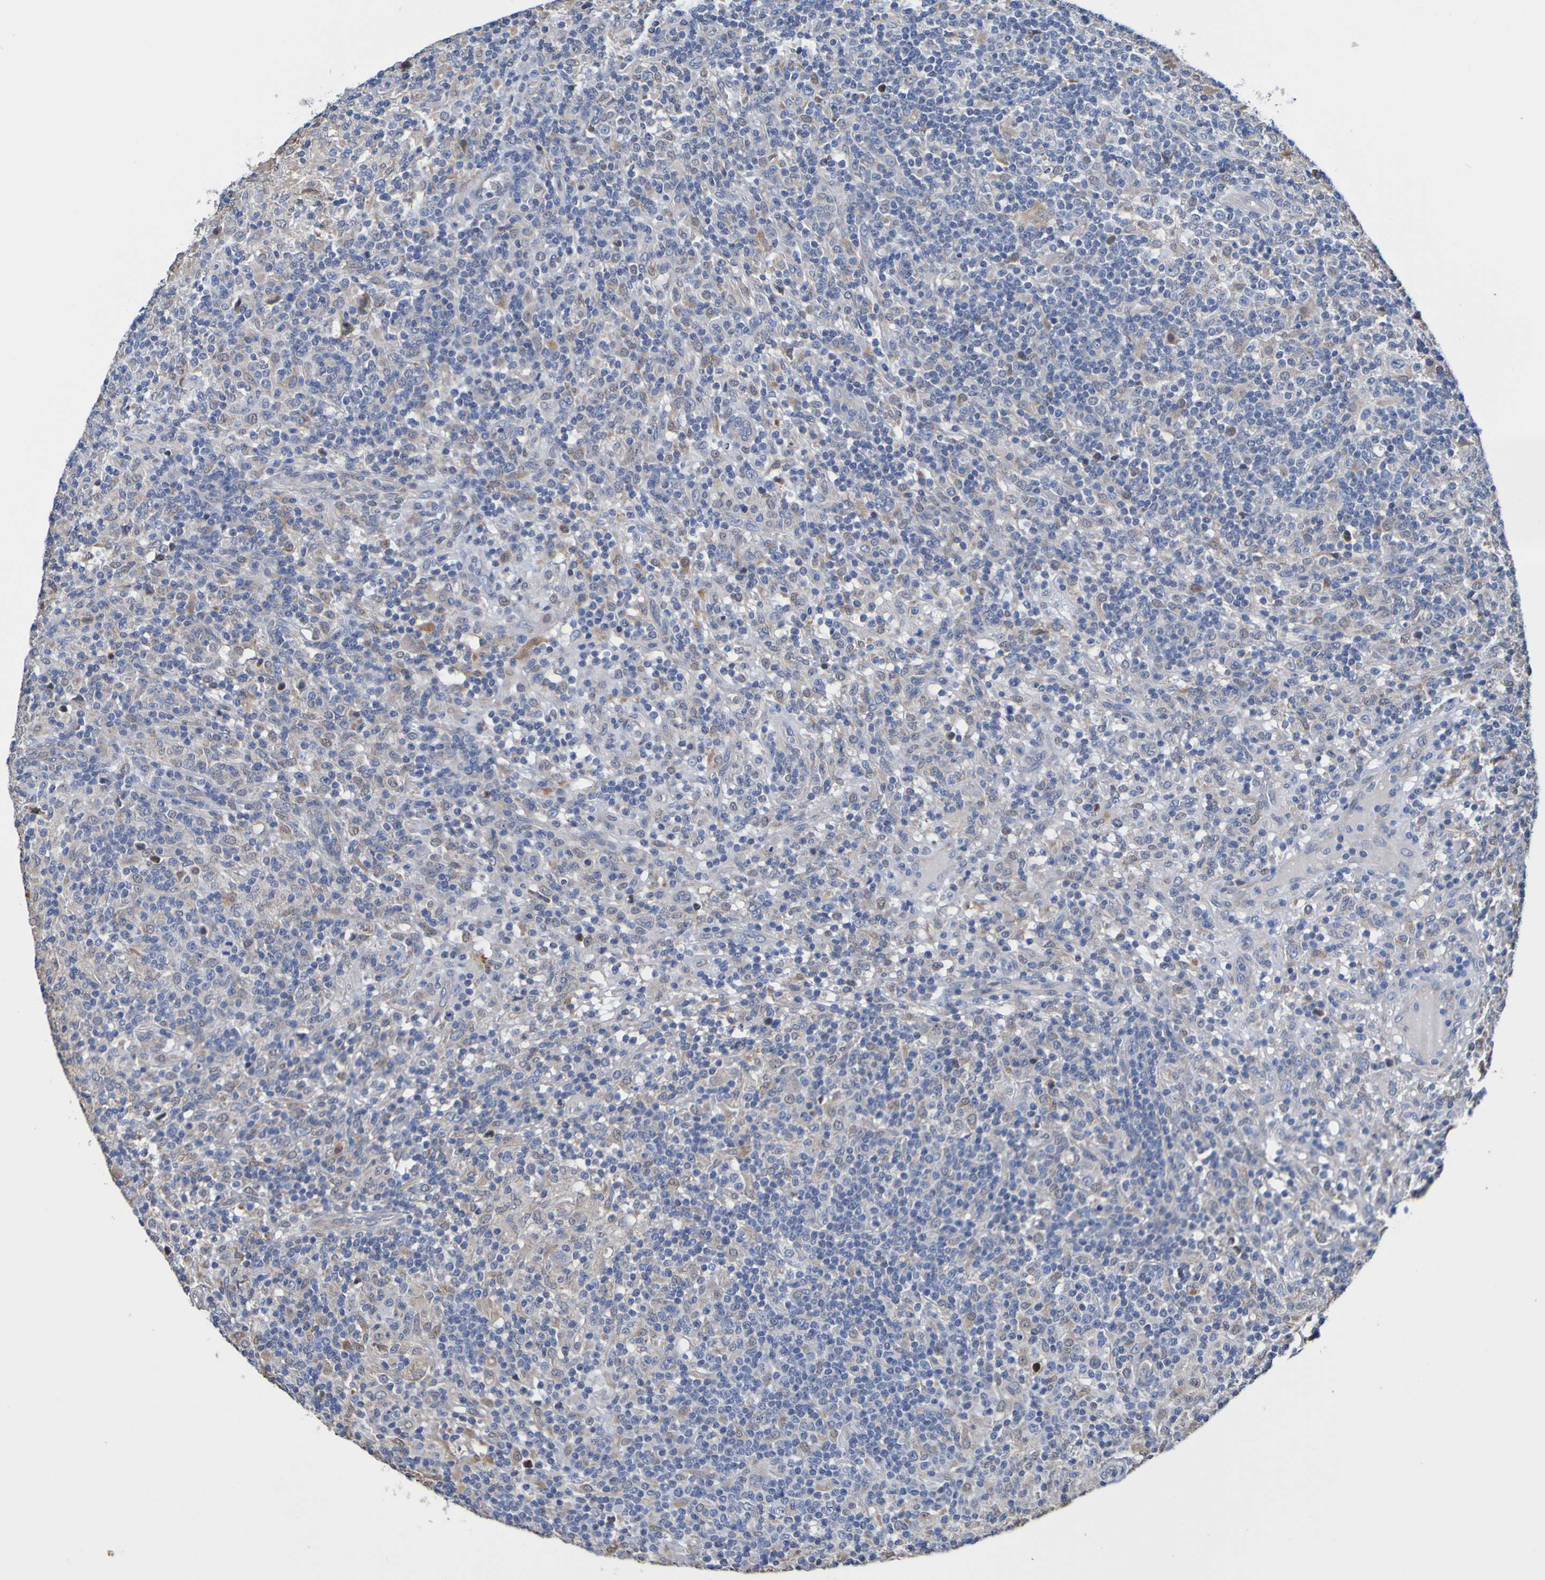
{"staining": {"intensity": "negative", "quantity": "none", "location": "none"}, "tissue": "lymphoma", "cell_type": "Tumor cells", "image_type": "cancer", "snomed": [{"axis": "morphology", "description": "Hodgkin's disease, NOS"}, {"axis": "topography", "description": "Lymph node"}], "caption": "Immunohistochemistry of Hodgkin's disease demonstrates no staining in tumor cells. (DAB (3,3'-diaminobenzidine) immunohistochemistry (IHC) visualized using brightfield microscopy, high magnification).", "gene": "METAP2", "patient": {"sex": "male", "age": 70}}